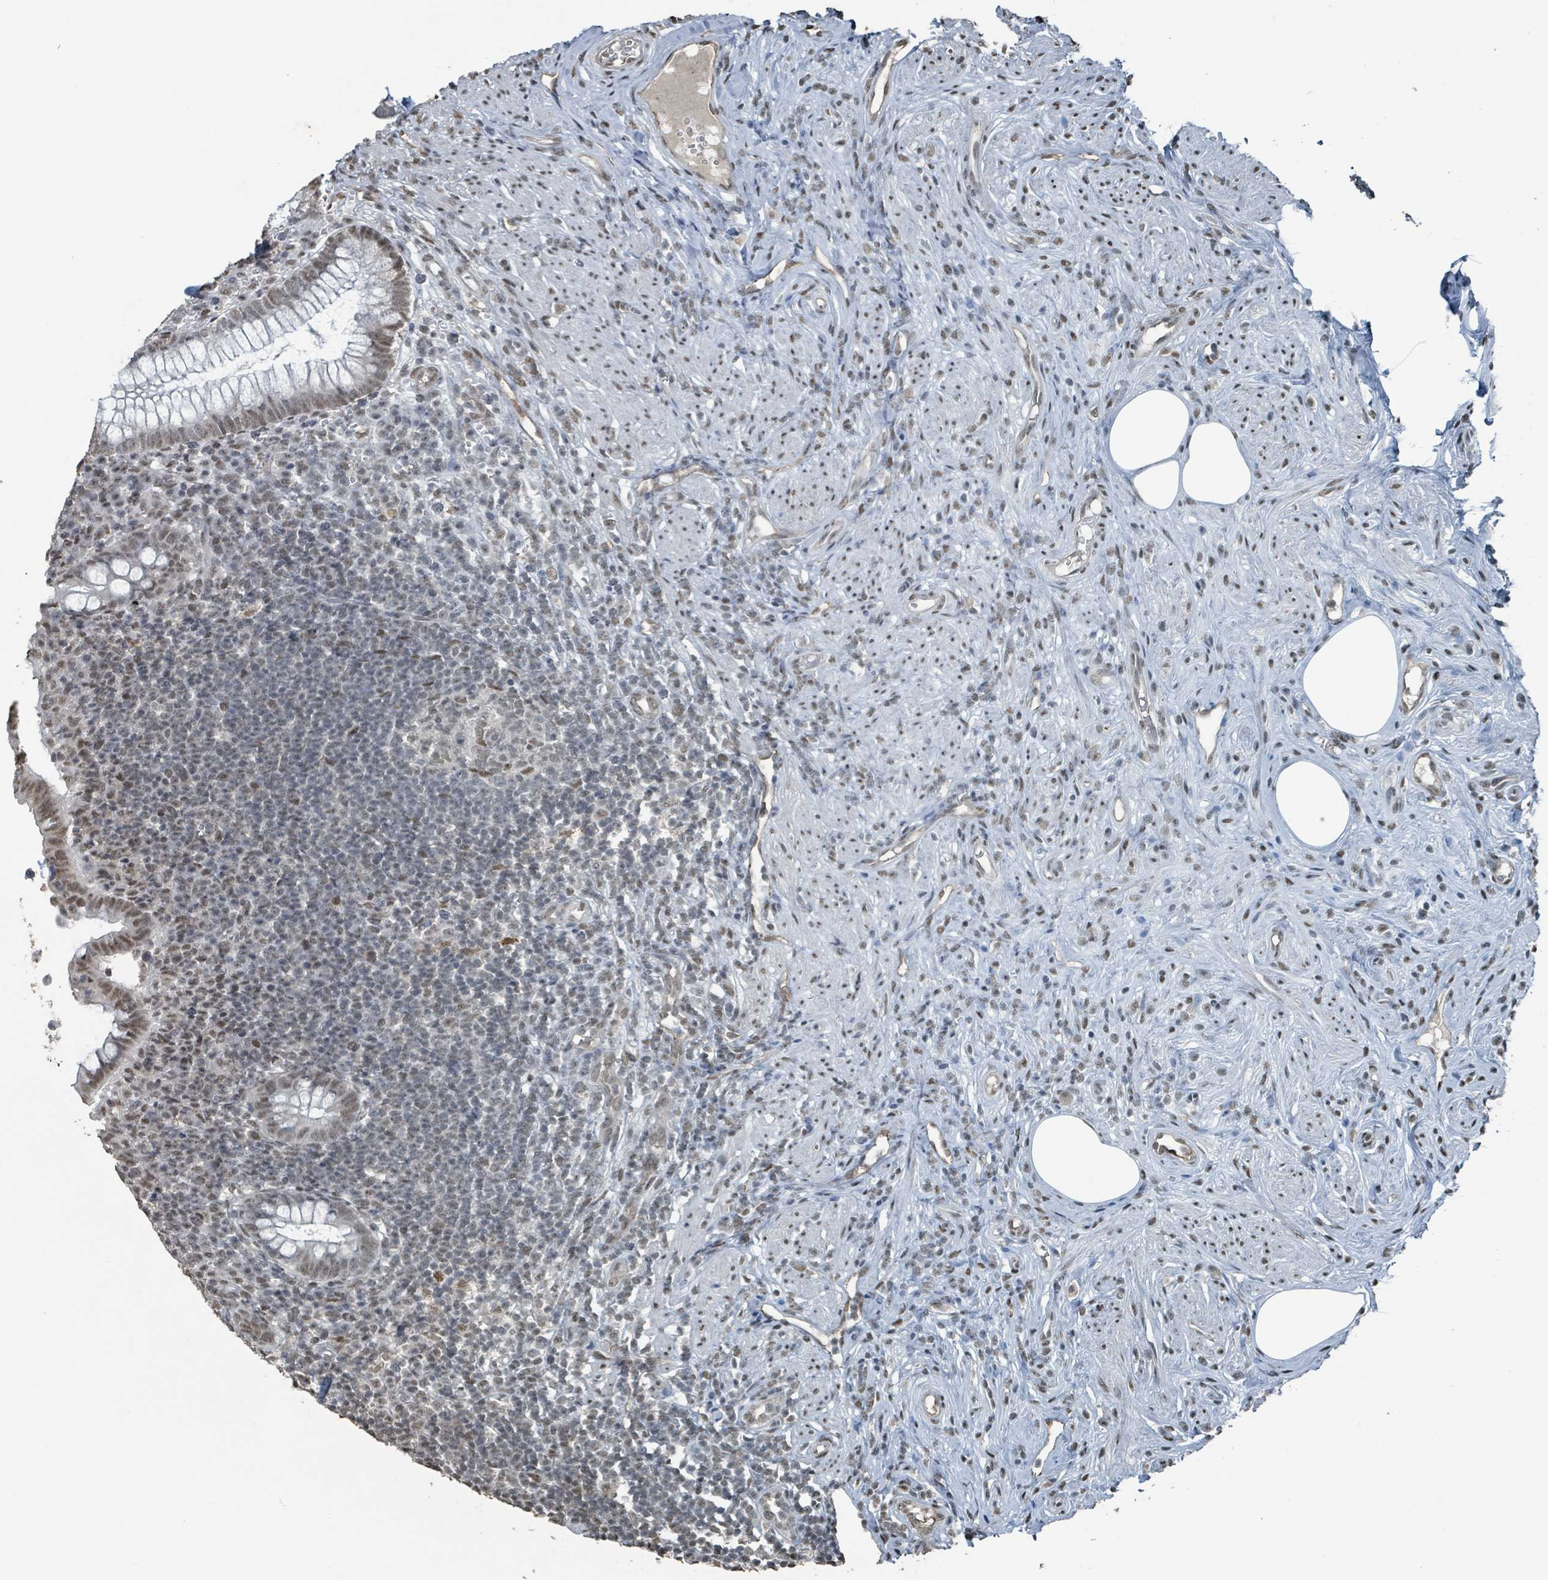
{"staining": {"intensity": "moderate", "quantity": ">75%", "location": "nuclear"}, "tissue": "appendix", "cell_type": "Glandular cells", "image_type": "normal", "snomed": [{"axis": "morphology", "description": "Normal tissue, NOS"}, {"axis": "topography", "description": "Appendix"}], "caption": "Normal appendix exhibits moderate nuclear positivity in about >75% of glandular cells.", "gene": "PHIP", "patient": {"sex": "female", "age": 56}}